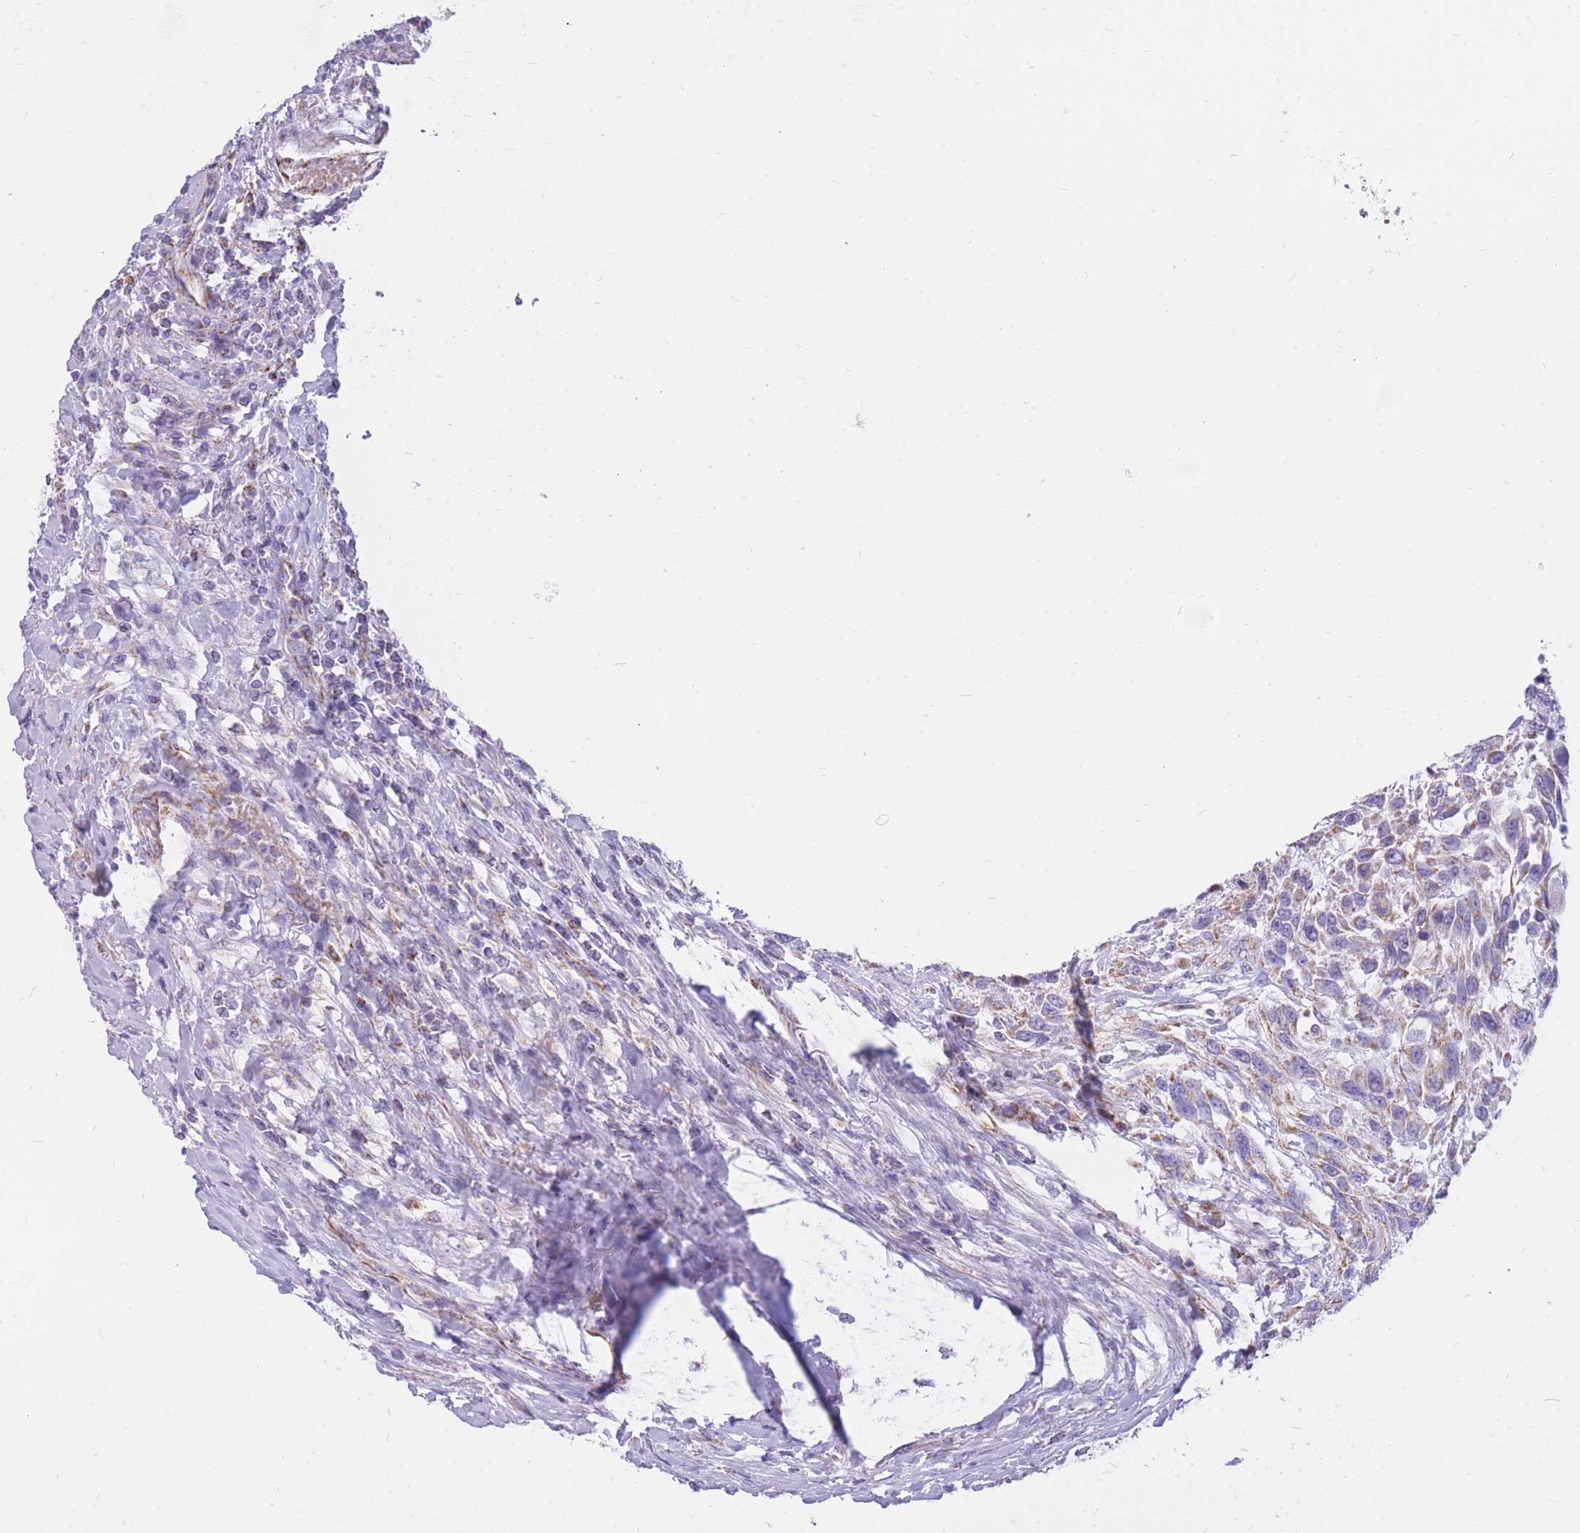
{"staining": {"intensity": "weak", "quantity": "25%-75%", "location": "cytoplasmic/membranous"}, "tissue": "urothelial cancer", "cell_type": "Tumor cells", "image_type": "cancer", "snomed": [{"axis": "morphology", "description": "Urothelial carcinoma, High grade"}, {"axis": "topography", "description": "Urinary bladder"}], "caption": "Protein staining shows weak cytoplasmic/membranous positivity in about 25%-75% of tumor cells in urothelial cancer.", "gene": "PCSK1", "patient": {"sex": "female", "age": 70}}